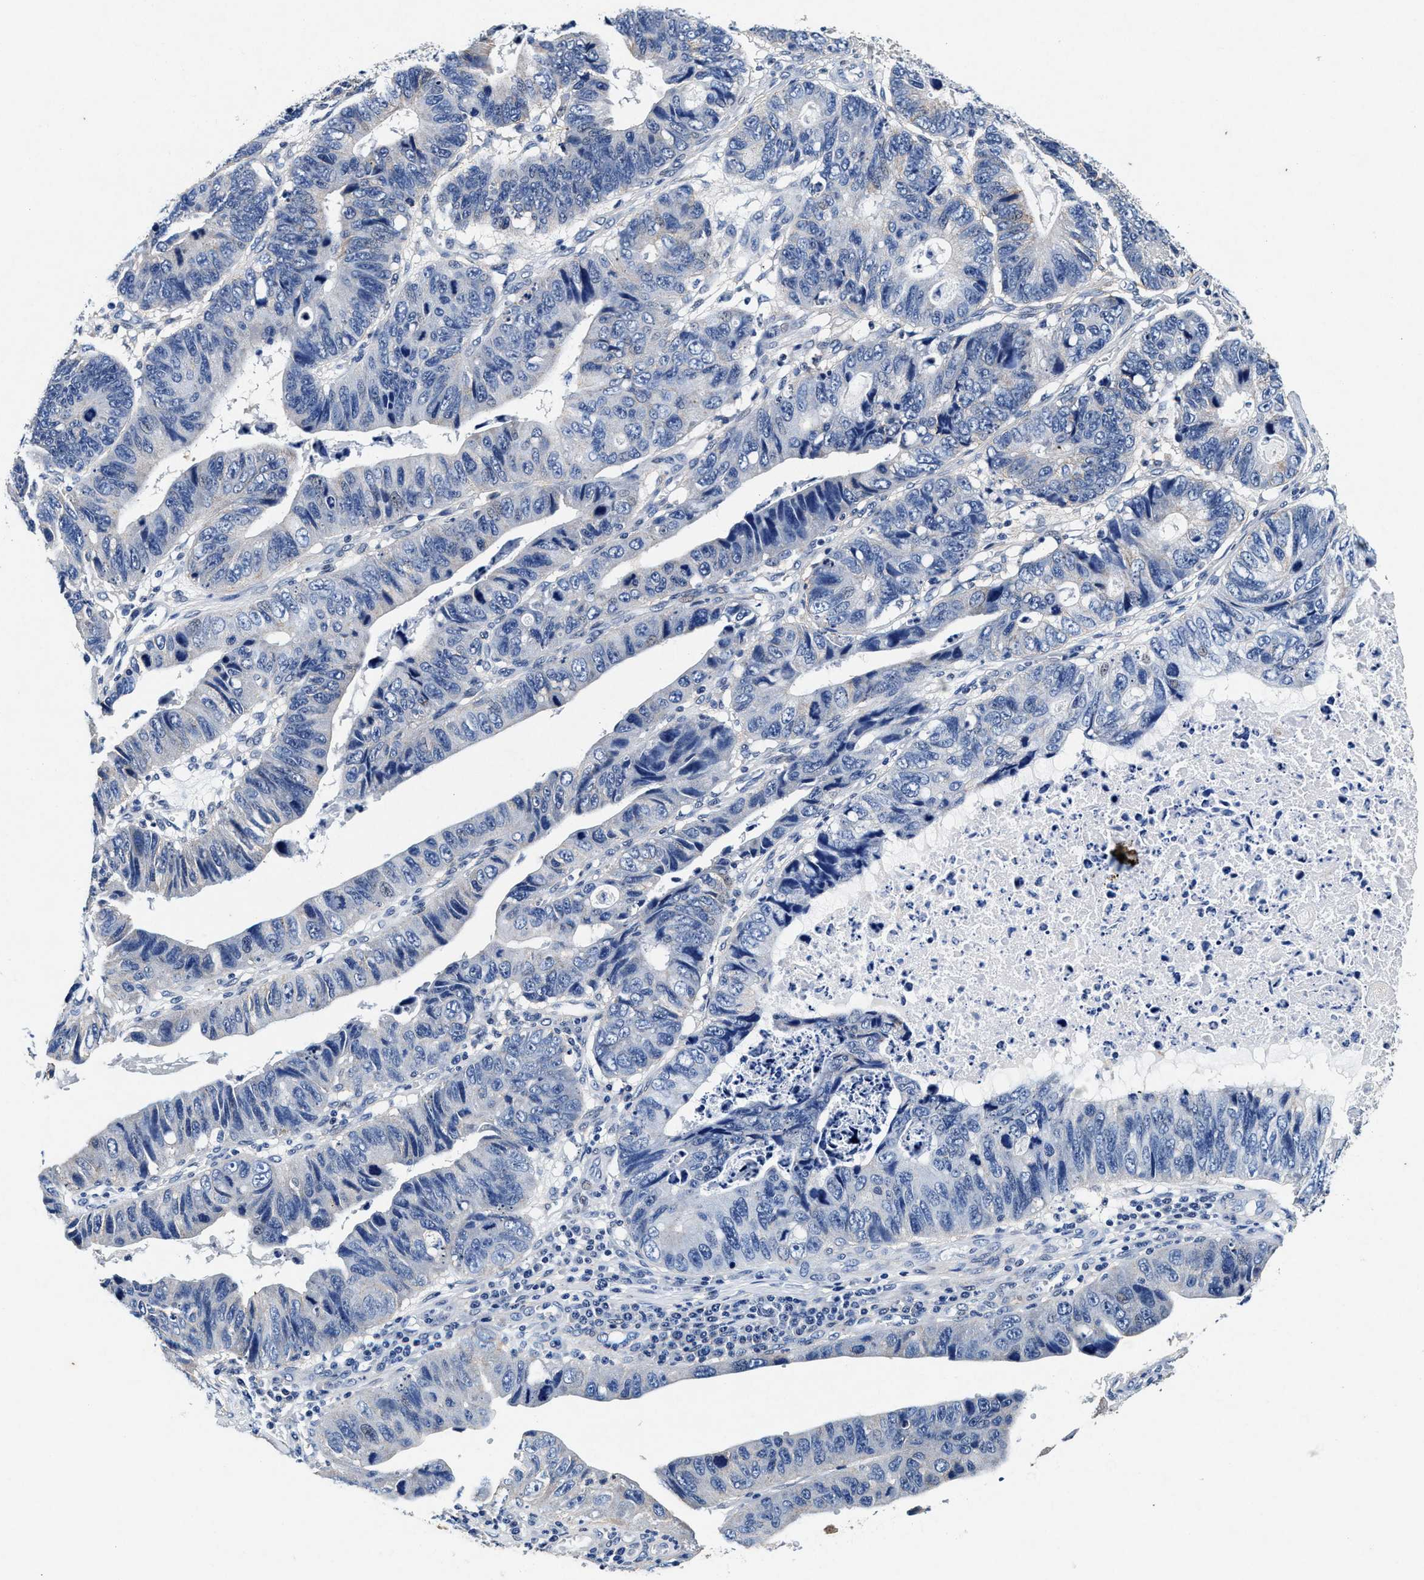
{"staining": {"intensity": "weak", "quantity": "<25%", "location": "cytoplasmic/membranous"}, "tissue": "stomach cancer", "cell_type": "Tumor cells", "image_type": "cancer", "snomed": [{"axis": "morphology", "description": "Adenocarcinoma, NOS"}, {"axis": "topography", "description": "Stomach"}], "caption": "This is a micrograph of IHC staining of adenocarcinoma (stomach), which shows no positivity in tumor cells. (Immunohistochemistry (ihc), brightfield microscopy, high magnification).", "gene": "SLC8A1", "patient": {"sex": "male", "age": 59}}